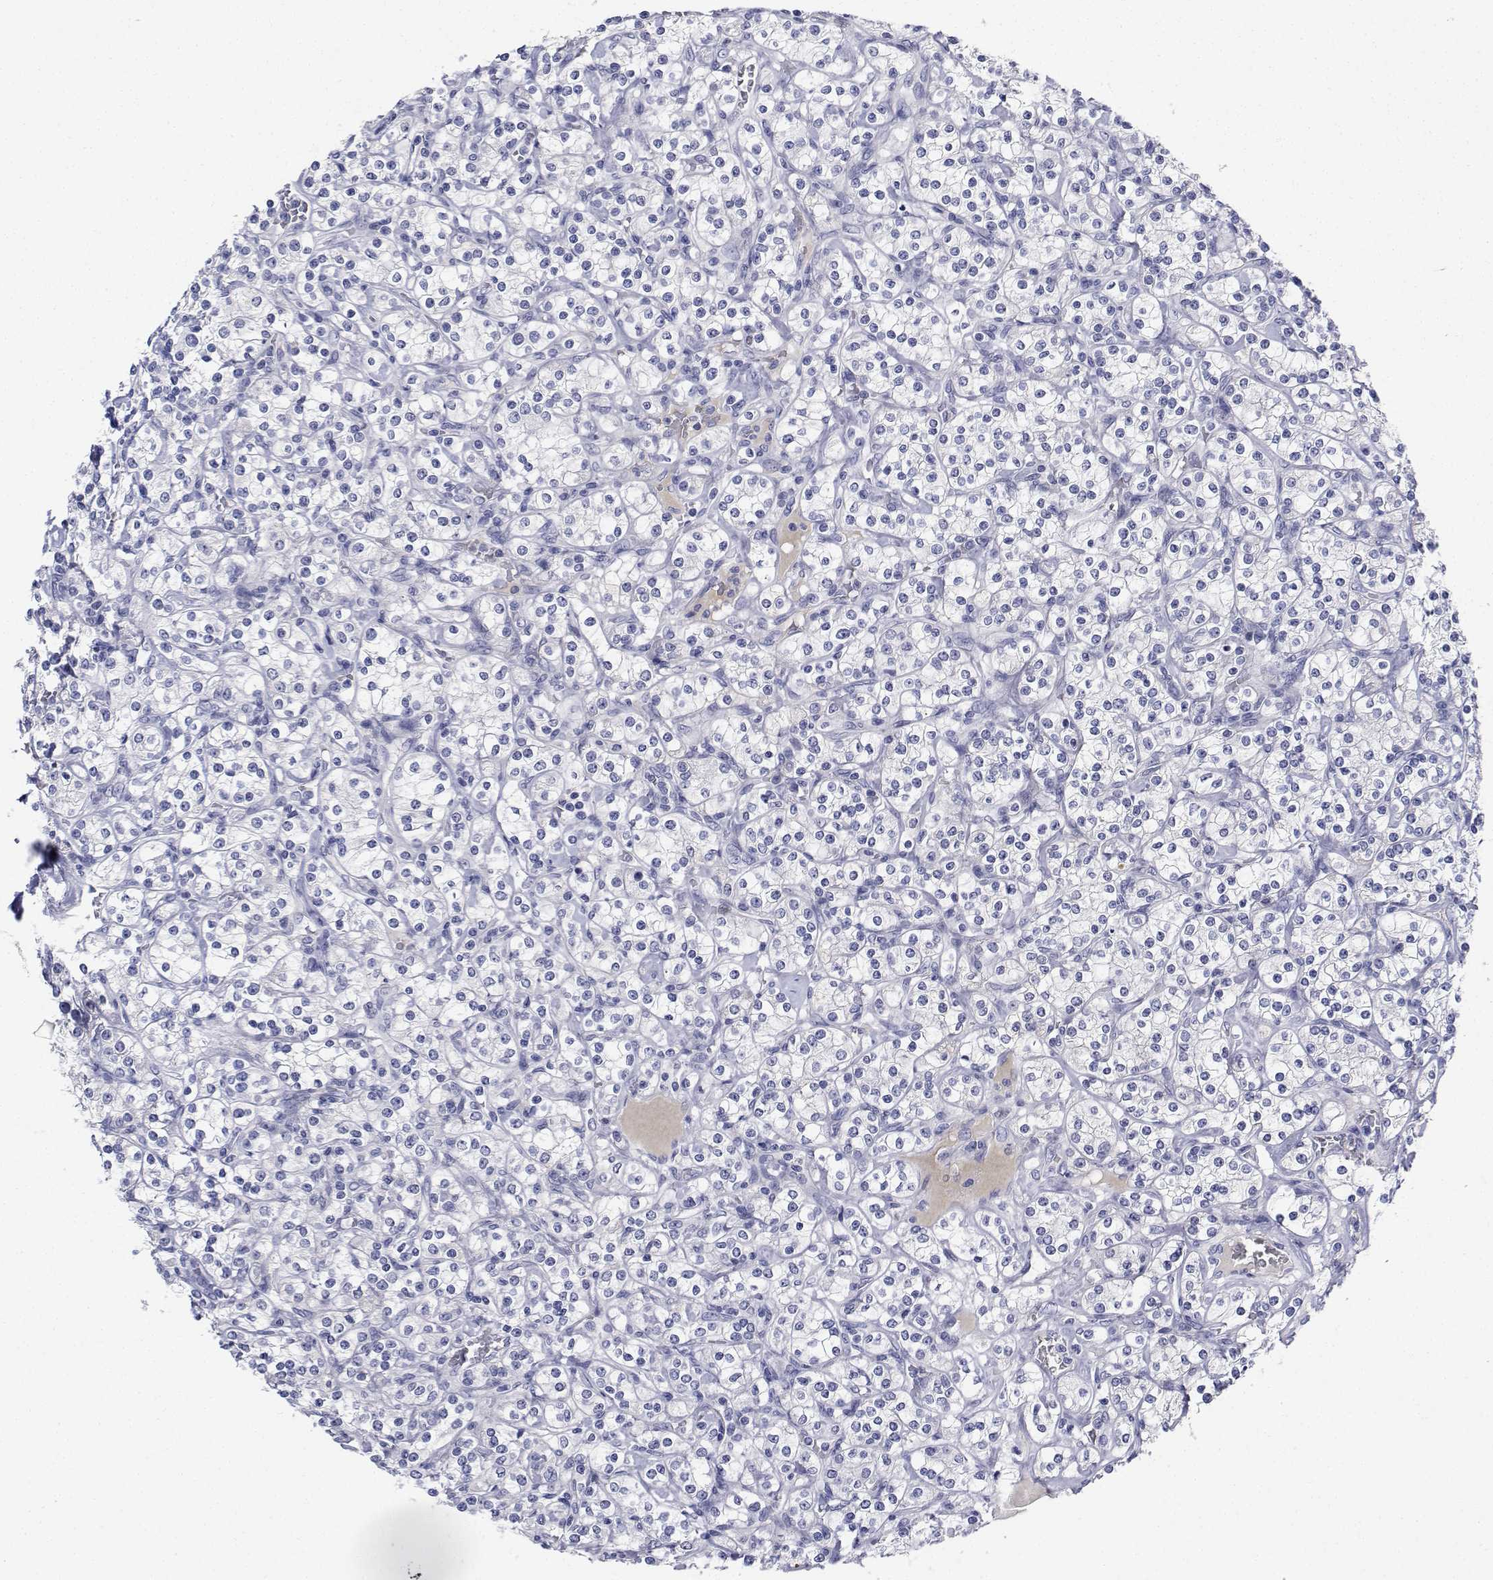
{"staining": {"intensity": "negative", "quantity": "none", "location": "none"}, "tissue": "renal cancer", "cell_type": "Tumor cells", "image_type": "cancer", "snomed": [{"axis": "morphology", "description": "Adenocarcinoma, NOS"}, {"axis": "topography", "description": "Kidney"}], "caption": "Immunohistochemistry of human renal cancer displays no expression in tumor cells.", "gene": "PLXNA4", "patient": {"sex": "male", "age": 77}}